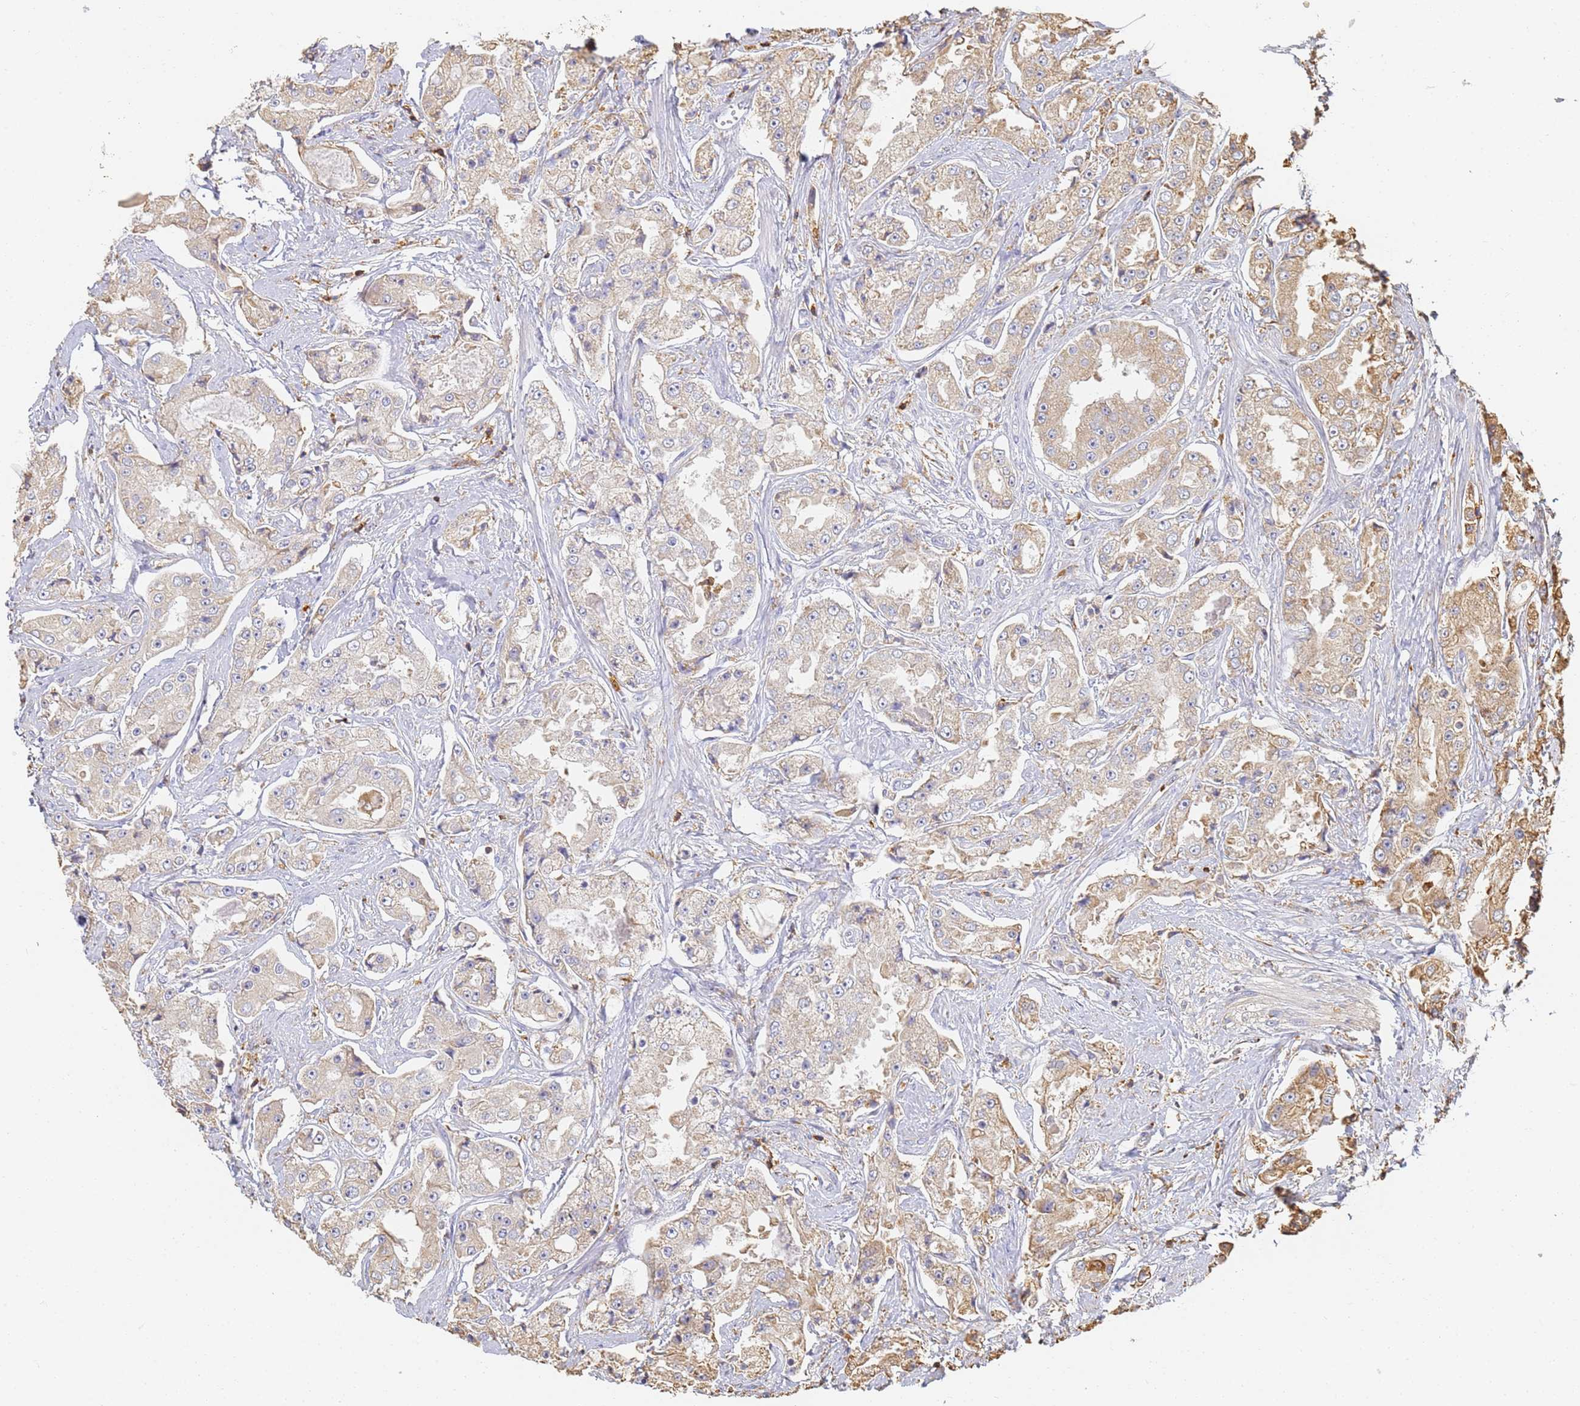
{"staining": {"intensity": "weak", "quantity": "<25%", "location": "cytoplasmic/membranous"}, "tissue": "prostate cancer", "cell_type": "Tumor cells", "image_type": "cancer", "snomed": [{"axis": "morphology", "description": "Adenocarcinoma, High grade"}, {"axis": "topography", "description": "Prostate"}], "caption": "Protein analysis of prostate cancer exhibits no significant staining in tumor cells.", "gene": "BIN2", "patient": {"sex": "male", "age": 73}}